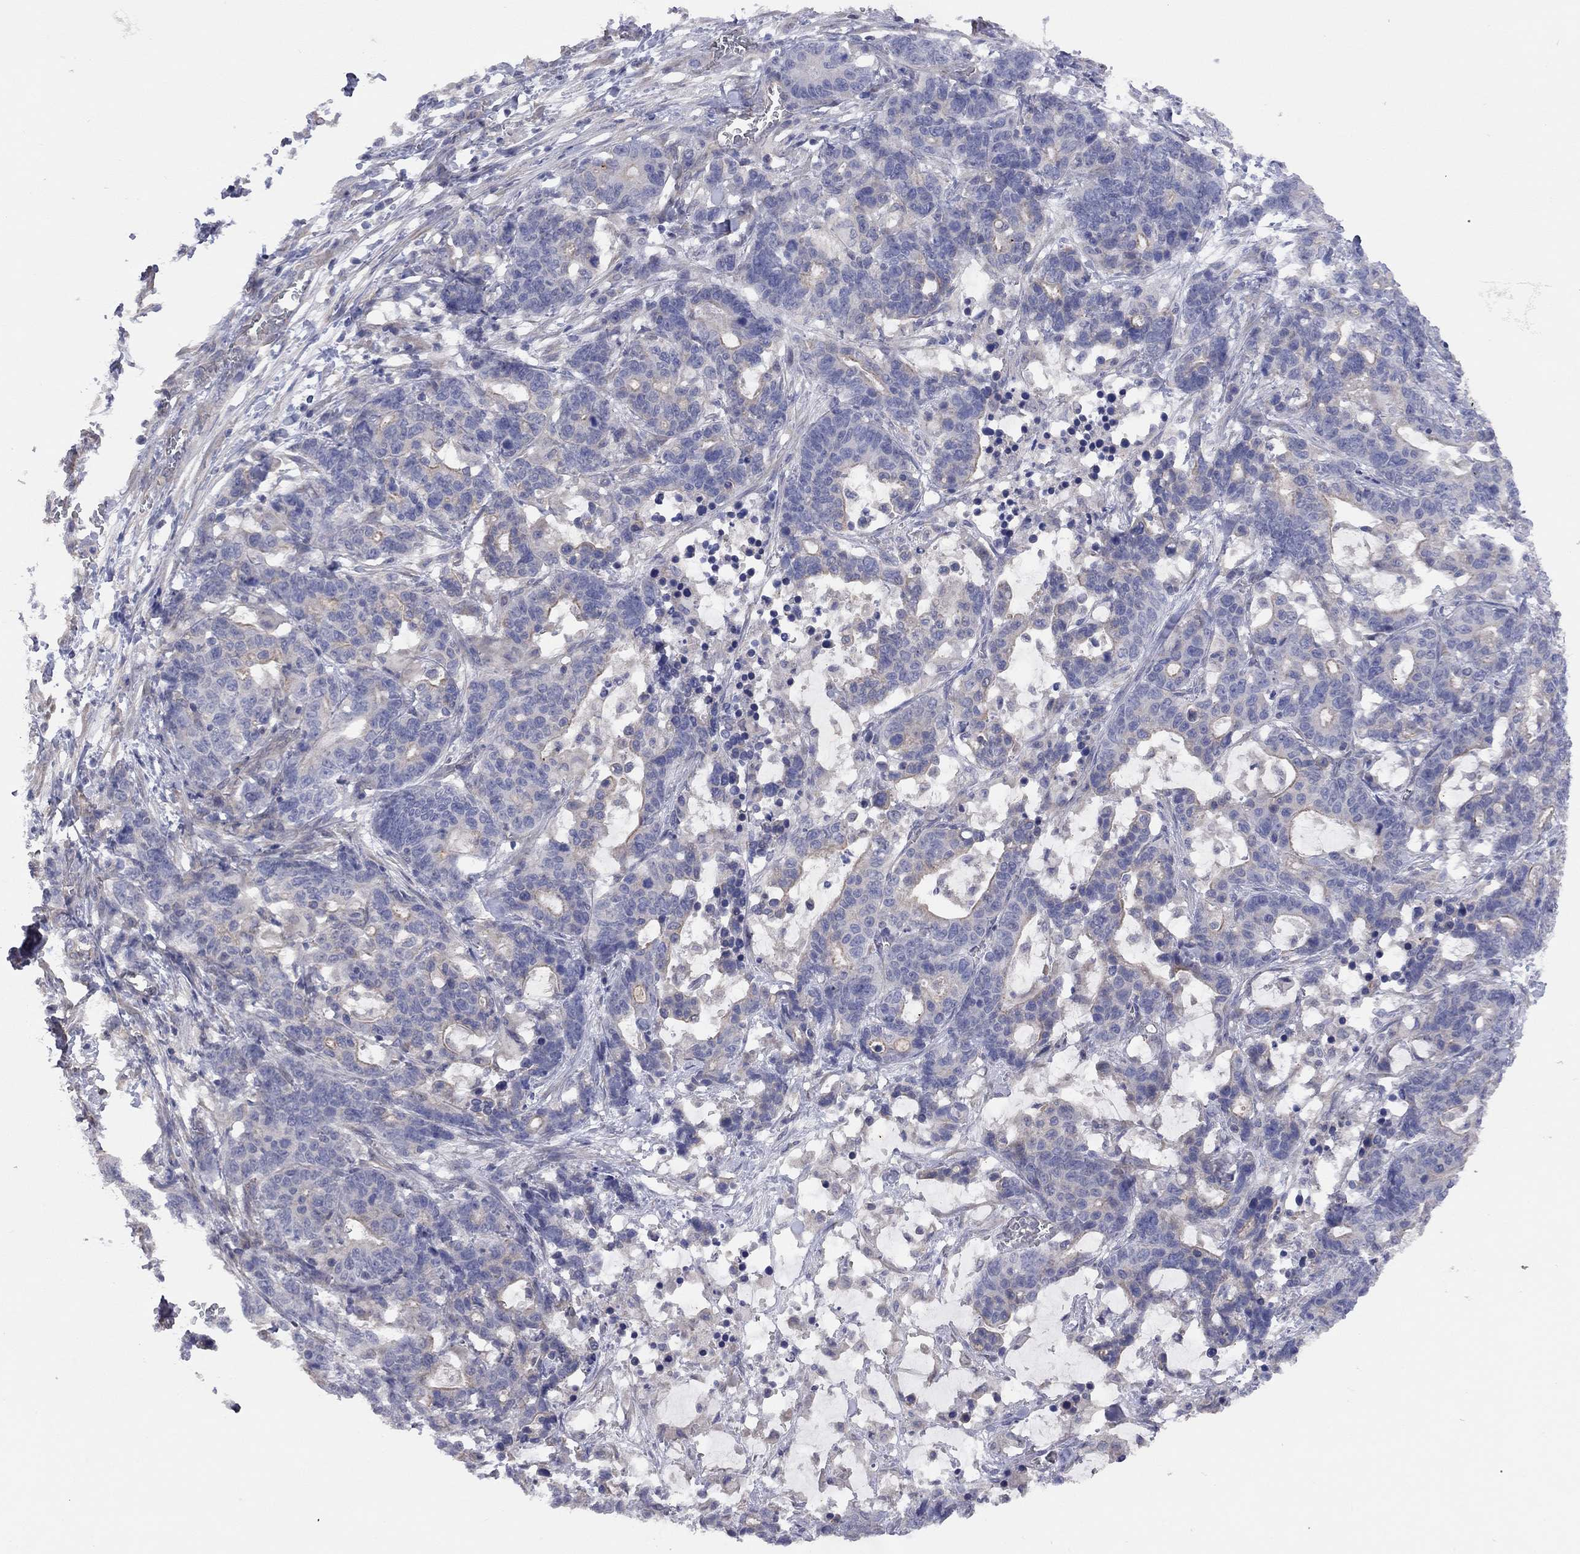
{"staining": {"intensity": "weak", "quantity": "<25%", "location": "cytoplasmic/membranous"}, "tissue": "stomach cancer", "cell_type": "Tumor cells", "image_type": "cancer", "snomed": [{"axis": "morphology", "description": "Normal tissue, NOS"}, {"axis": "morphology", "description": "Adenocarcinoma, NOS"}, {"axis": "topography", "description": "Stomach"}], "caption": "High power microscopy micrograph of an immunohistochemistry (IHC) image of stomach adenocarcinoma, revealing no significant staining in tumor cells.", "gene": "KCNB1", "patient": {"sex": "female", "age": 64}}